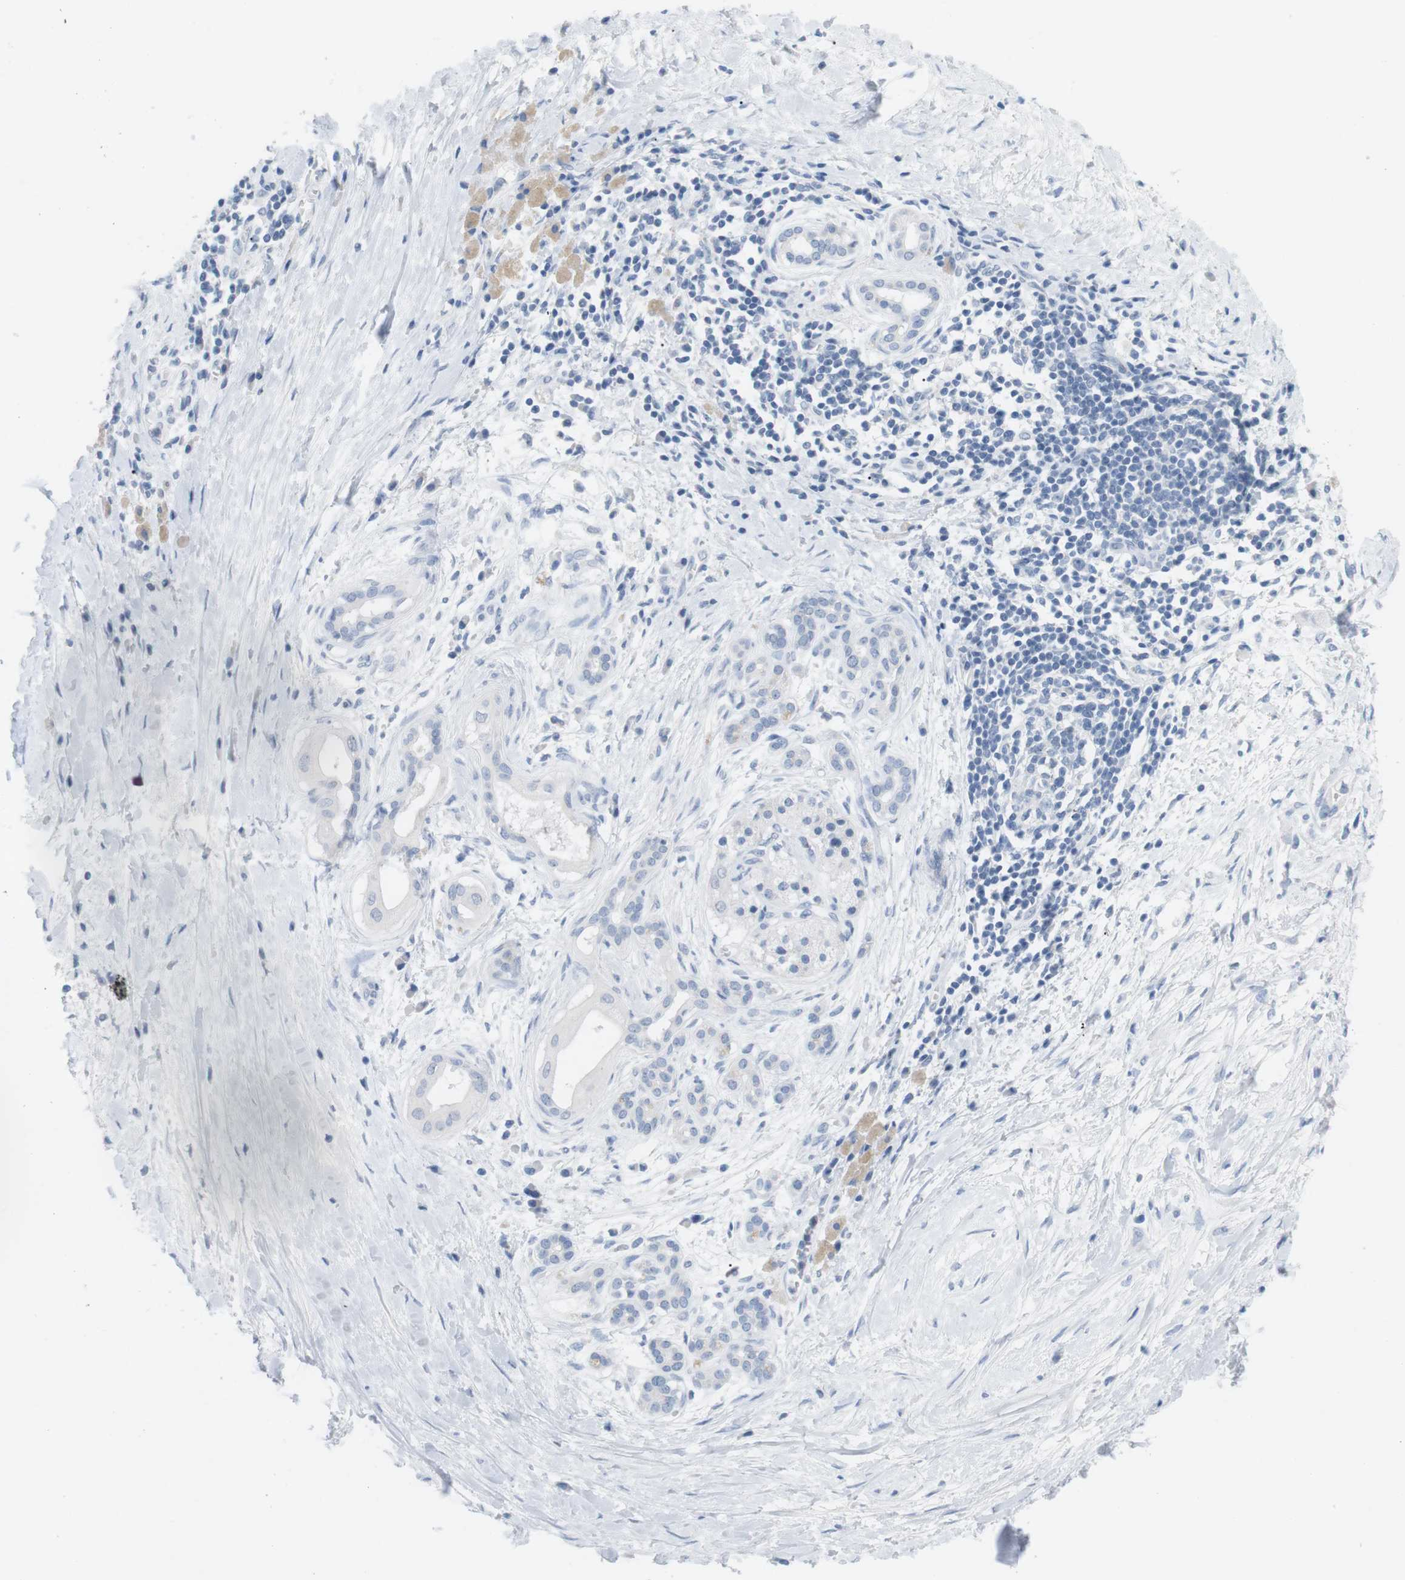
{"staining": {"intensity": "negative", "quantity": "none", "location": "none"}, "tissue": "pancreatic cancer", "cell_type": "Tumor cells", "image_type": "cancer", "snomed": [{"axis": "morphology", "description": "Adenocarcinoma, NOS"}, {"axis": "topography", "description": "Pancreas"}], "caption": "Immunohistochemistry (IHC) micrograph of neoplastic tissue: human pancreatic cancer stained with DAB (3,3'-diaminobenzidine) displays no significant protein staining in tumor cells. Brightfield microscopy of immunohistochemistry stained with DAB (3,3'-diaminobenzidine) (brown) and hematoxylin (blue), captured at high magnification.", "gene": "HBG2", "patient": {"sex": "male", "age": 55}}